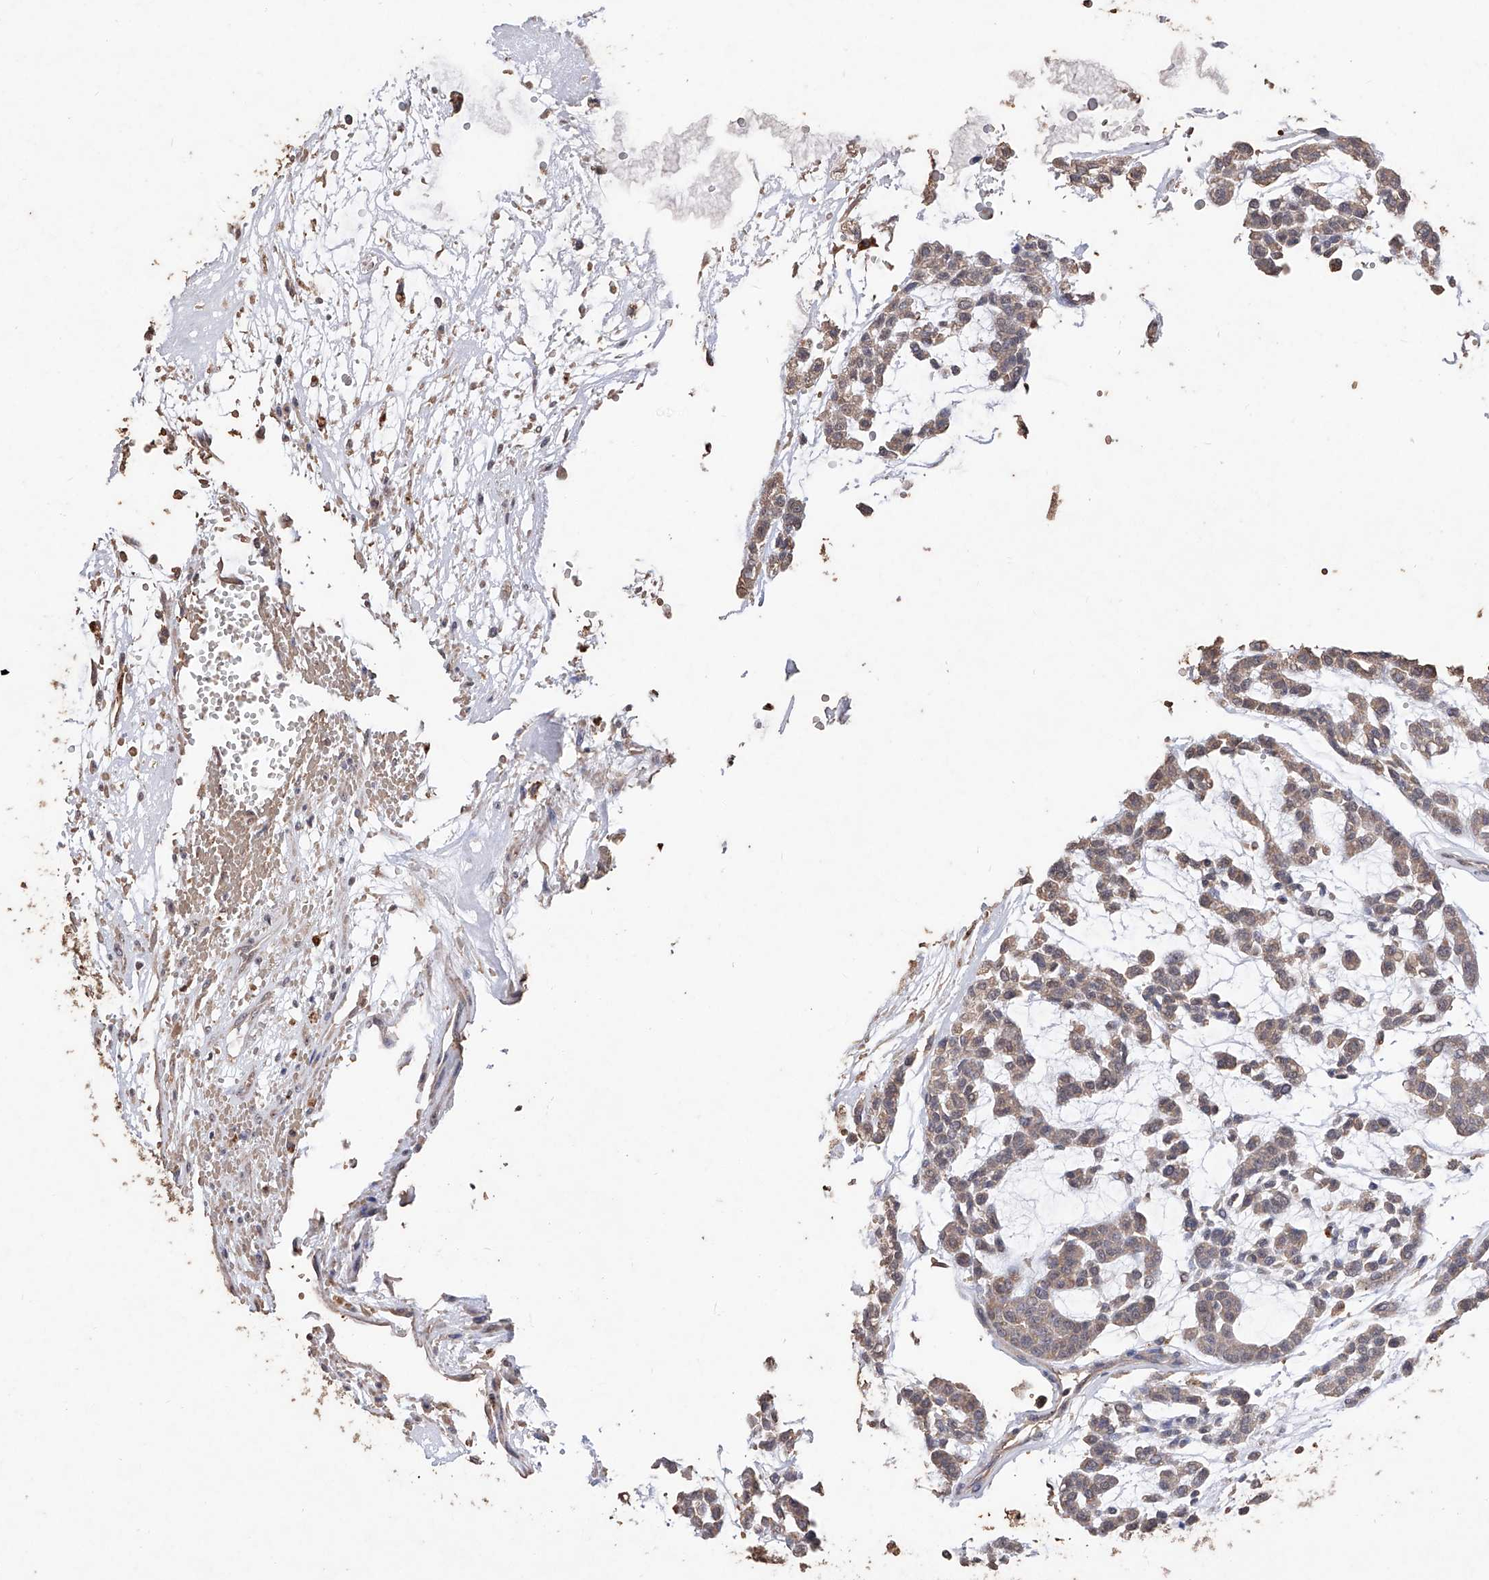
{"staining": {"intensity": "weak", "quantity": ">75%", "location": "cytoplasmic/membranous"}, "tissue": "head and neck cancer", "cell_type": "Tumor cells", "image_type": "cancer", "snomed": [{"axis": "morphology", "description": "Adenocarcinoma, NOS"}, {"axis": "morphology", "description": "Adenoma, NOS"}, {"axis": "topography", "description": "Head-Neck"}], "caption": "DAB immunohistochemical staining of head and neck adenocarcinoma exhibits weak cytoplasmic/membranous protein positivity in approximately >75% of tumor cells.", "gene": "EML1", "patient": {"sex": "female", "age": 55}}